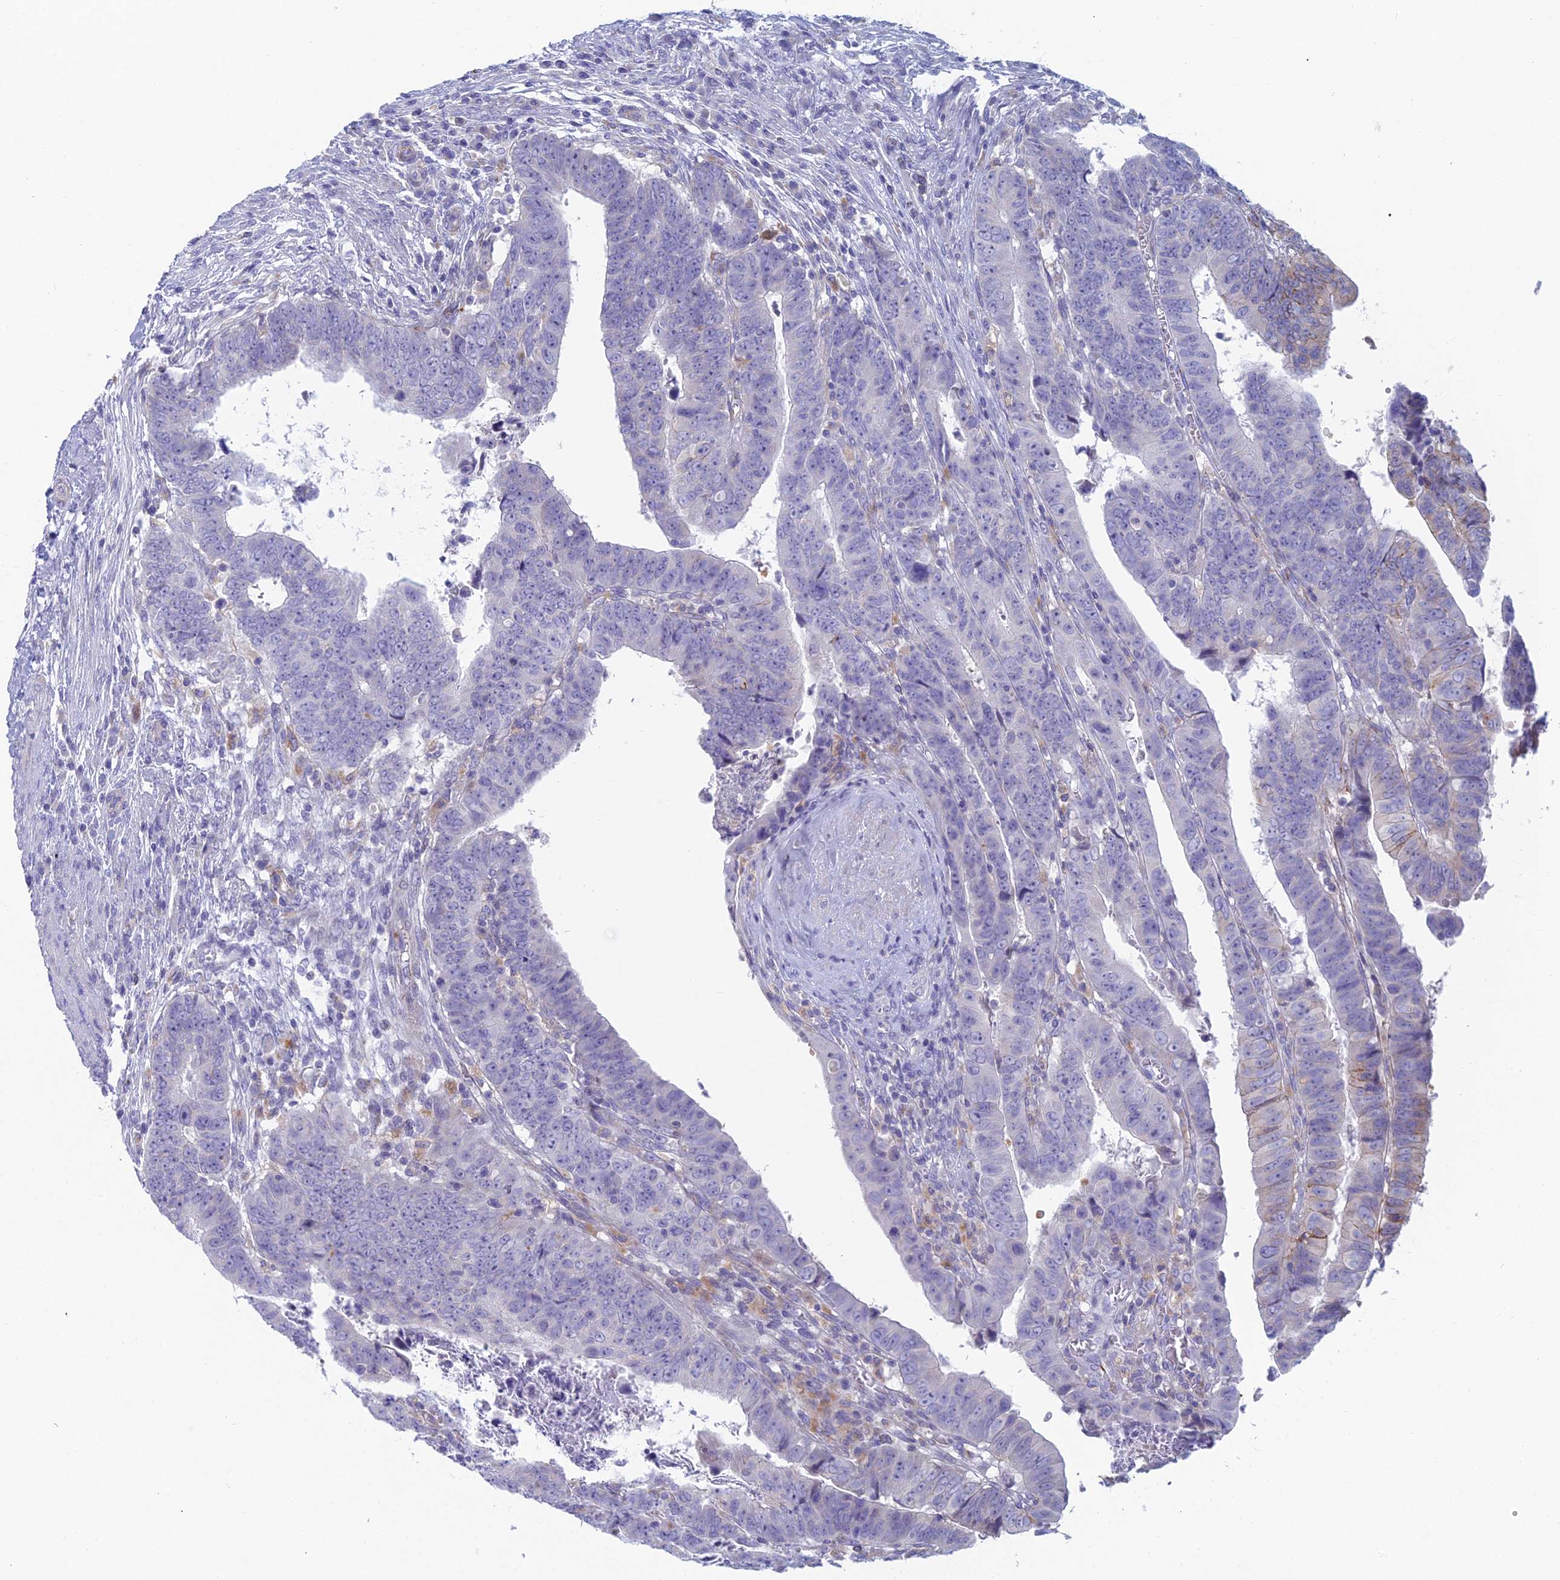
{"staining": {"intensity": "negative", "quantity": "none", "location": "none"}, "tissue": "colorectal cancer", "cell_type": "Tumor cells", "image_type": "cancer", "snomed": [{"axis": "morphology", "description": "Normal tissue, NOS"}, {"axis": "morphology", "description": "Adenocarcinoma, NOS"}, {"axis": "topography", "description": "Rectum"}], "caption": "Immunohistochemistry of colorectal cancer reveals no expression in tumor cells. (Stains: DAB (3,3'-diaminobenzidine) immunohistochemistry (IHC) with hematoxylin counter stain, Microscopy: brightfield microscopy at high magnification).", "gene": "FERD3L", "patient": {"sex": "female", "age": 65}}